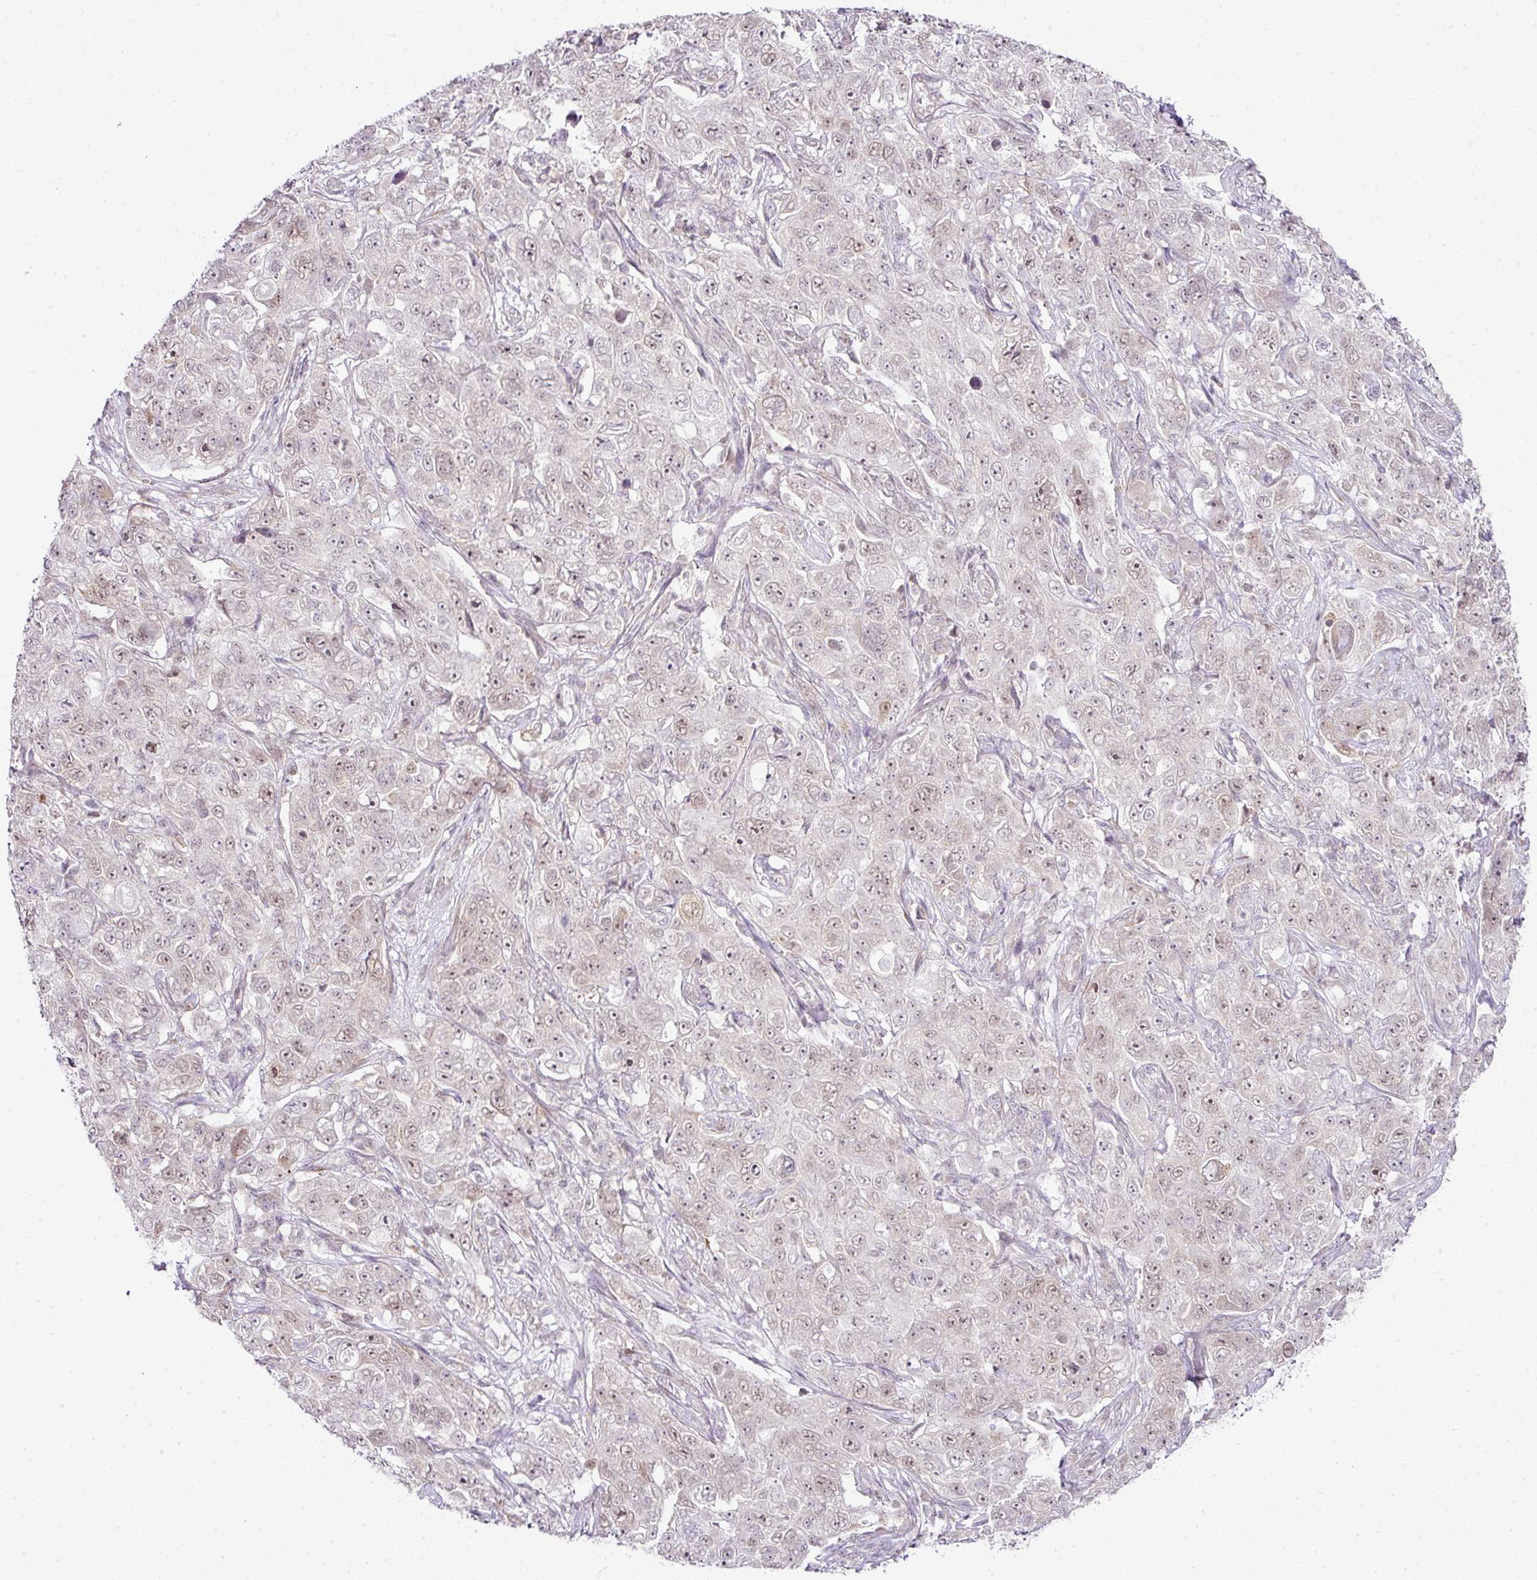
{"staining": {"intensity": "weak", "quantity": ">75%", "location": "nuclear"}, "tissue": "pancreatic cancer", "cell_type": "Tumor cells", "image_type": "cancer", "snomed": [{"axis": "morphology", "description": "Adenocarcinoma, NOS"}, {"axis": "topography", "description": "Pancreas"}], "caption": "Human pancreatic cancer stained with a protein marker reveals weak staining in tumor cells.", "gene": "FAM32A", "patient": {"sex": "male", "age": 68}}